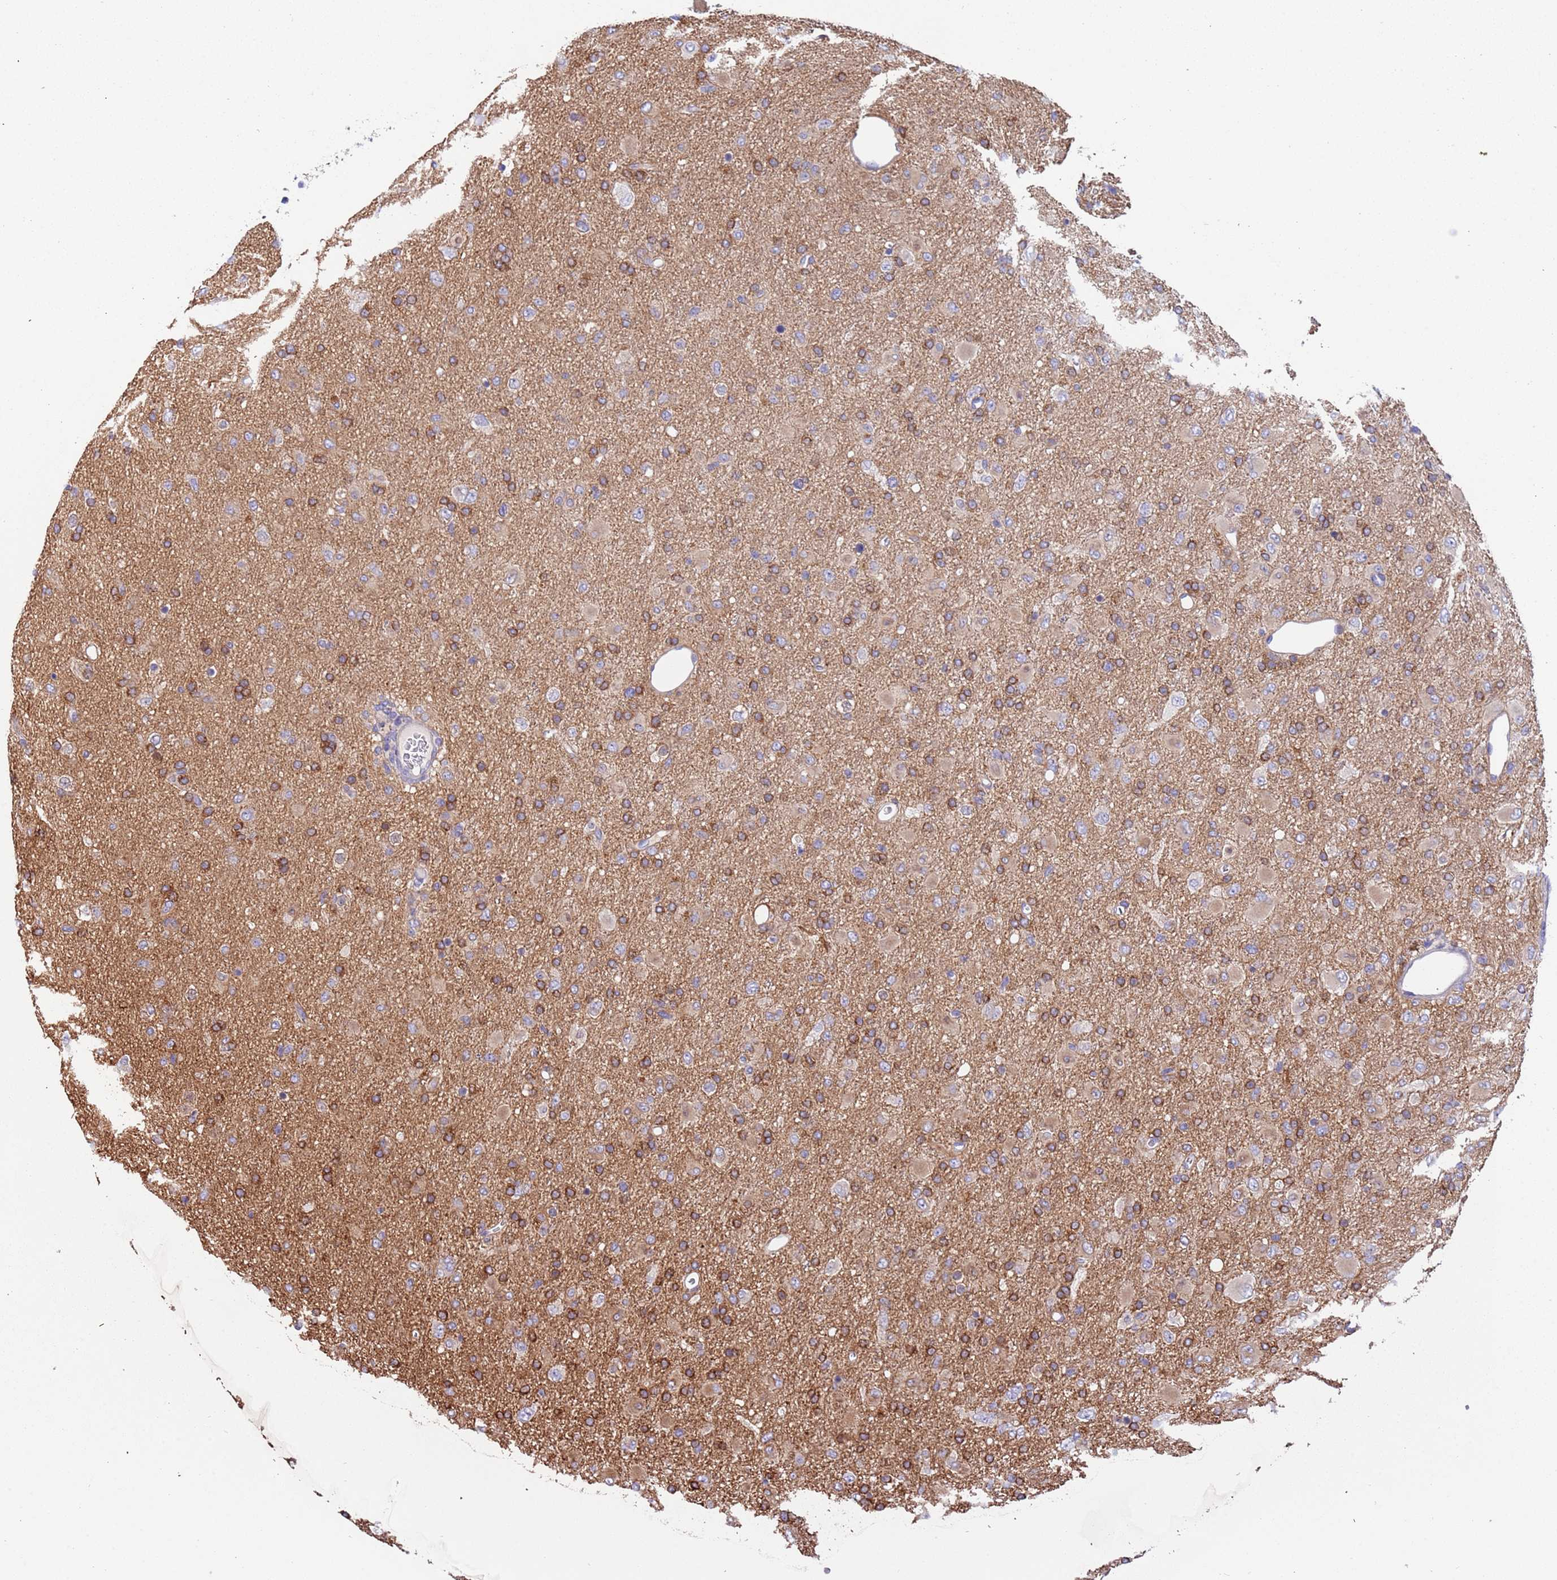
{"staining": {"intensity": "strong", "quantity": ">75%", "location": "cytoplasmic/membranous"}, "tissue": "glioma", "cell_type": "Tumor cells", "image_type": "cancer", "snomed": [{"axis": "morphology", "description": "Glioma, malignant, Low grade"}, {"axis": "topography", "description": "Brain"}], "caption": "Low-grade glioma (malignant) stained for a protein displays strong cytoplasmic/membranous positivity in tumor cells. (DAB IHC, brown staining for protein, blue staining for nuclei).", "gene": "LAMB4", "patient": {"sex": "male", "age": 65}}